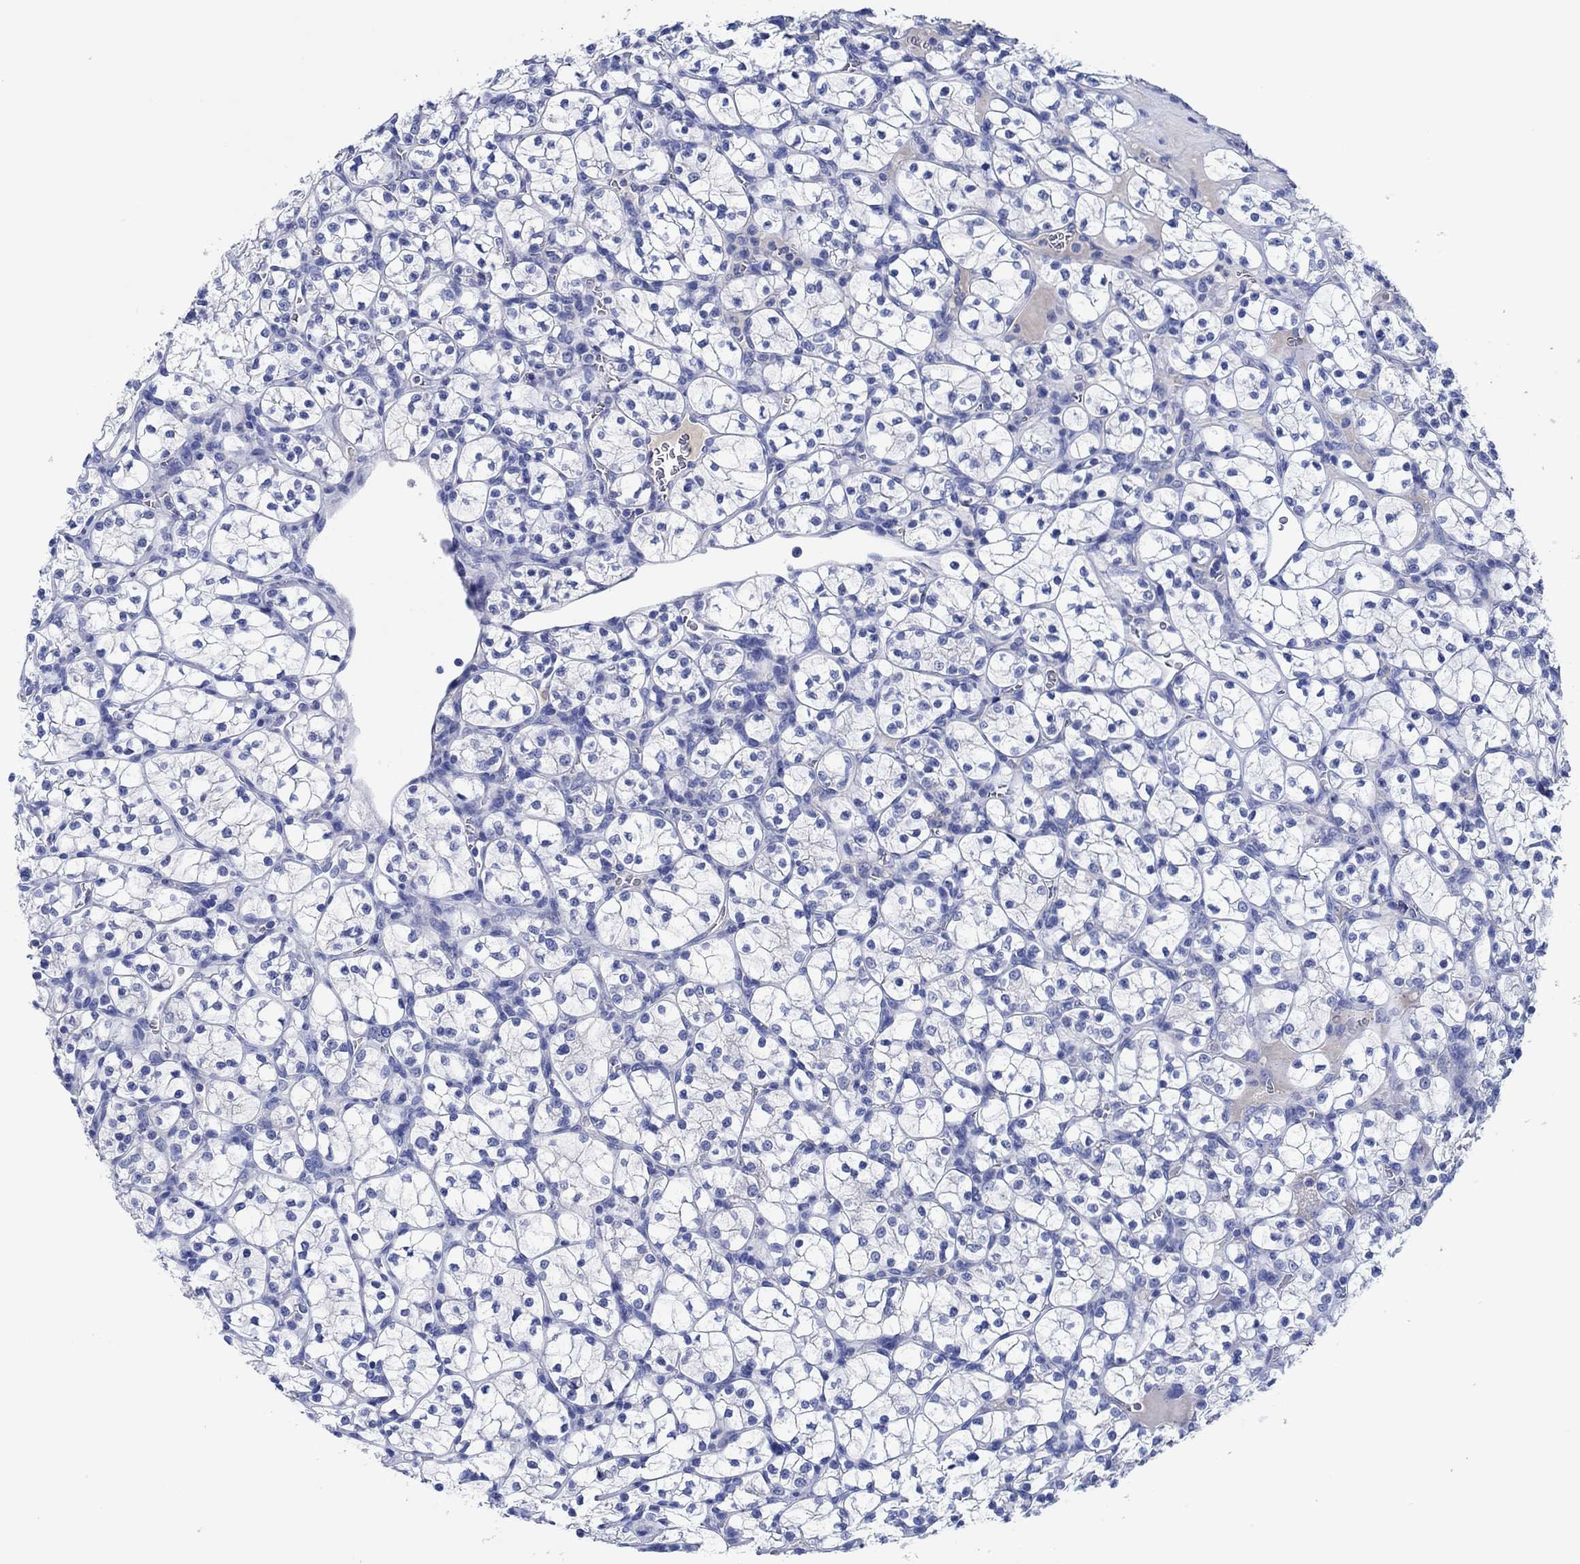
{"staining": {"intensity": "negative", "quantity": "none", "location": "none"}, "tissue": "renal cancer", "cell_type": "Tumor cells", "image_type": "cancer", "snomed": [{"axis": "morphology", "description": "Adenocarcinoma, NOS"}, {"axis": "topography", "description": "Kidney"}], "caption": "An immunohistochemistry histopathology image of renal adenocarcinoma is shown. There is no staining in tumor cells of renal adenocarcinoma.", "gene": "CPNE6", "patient": {"sex": "female", "age": 89}}